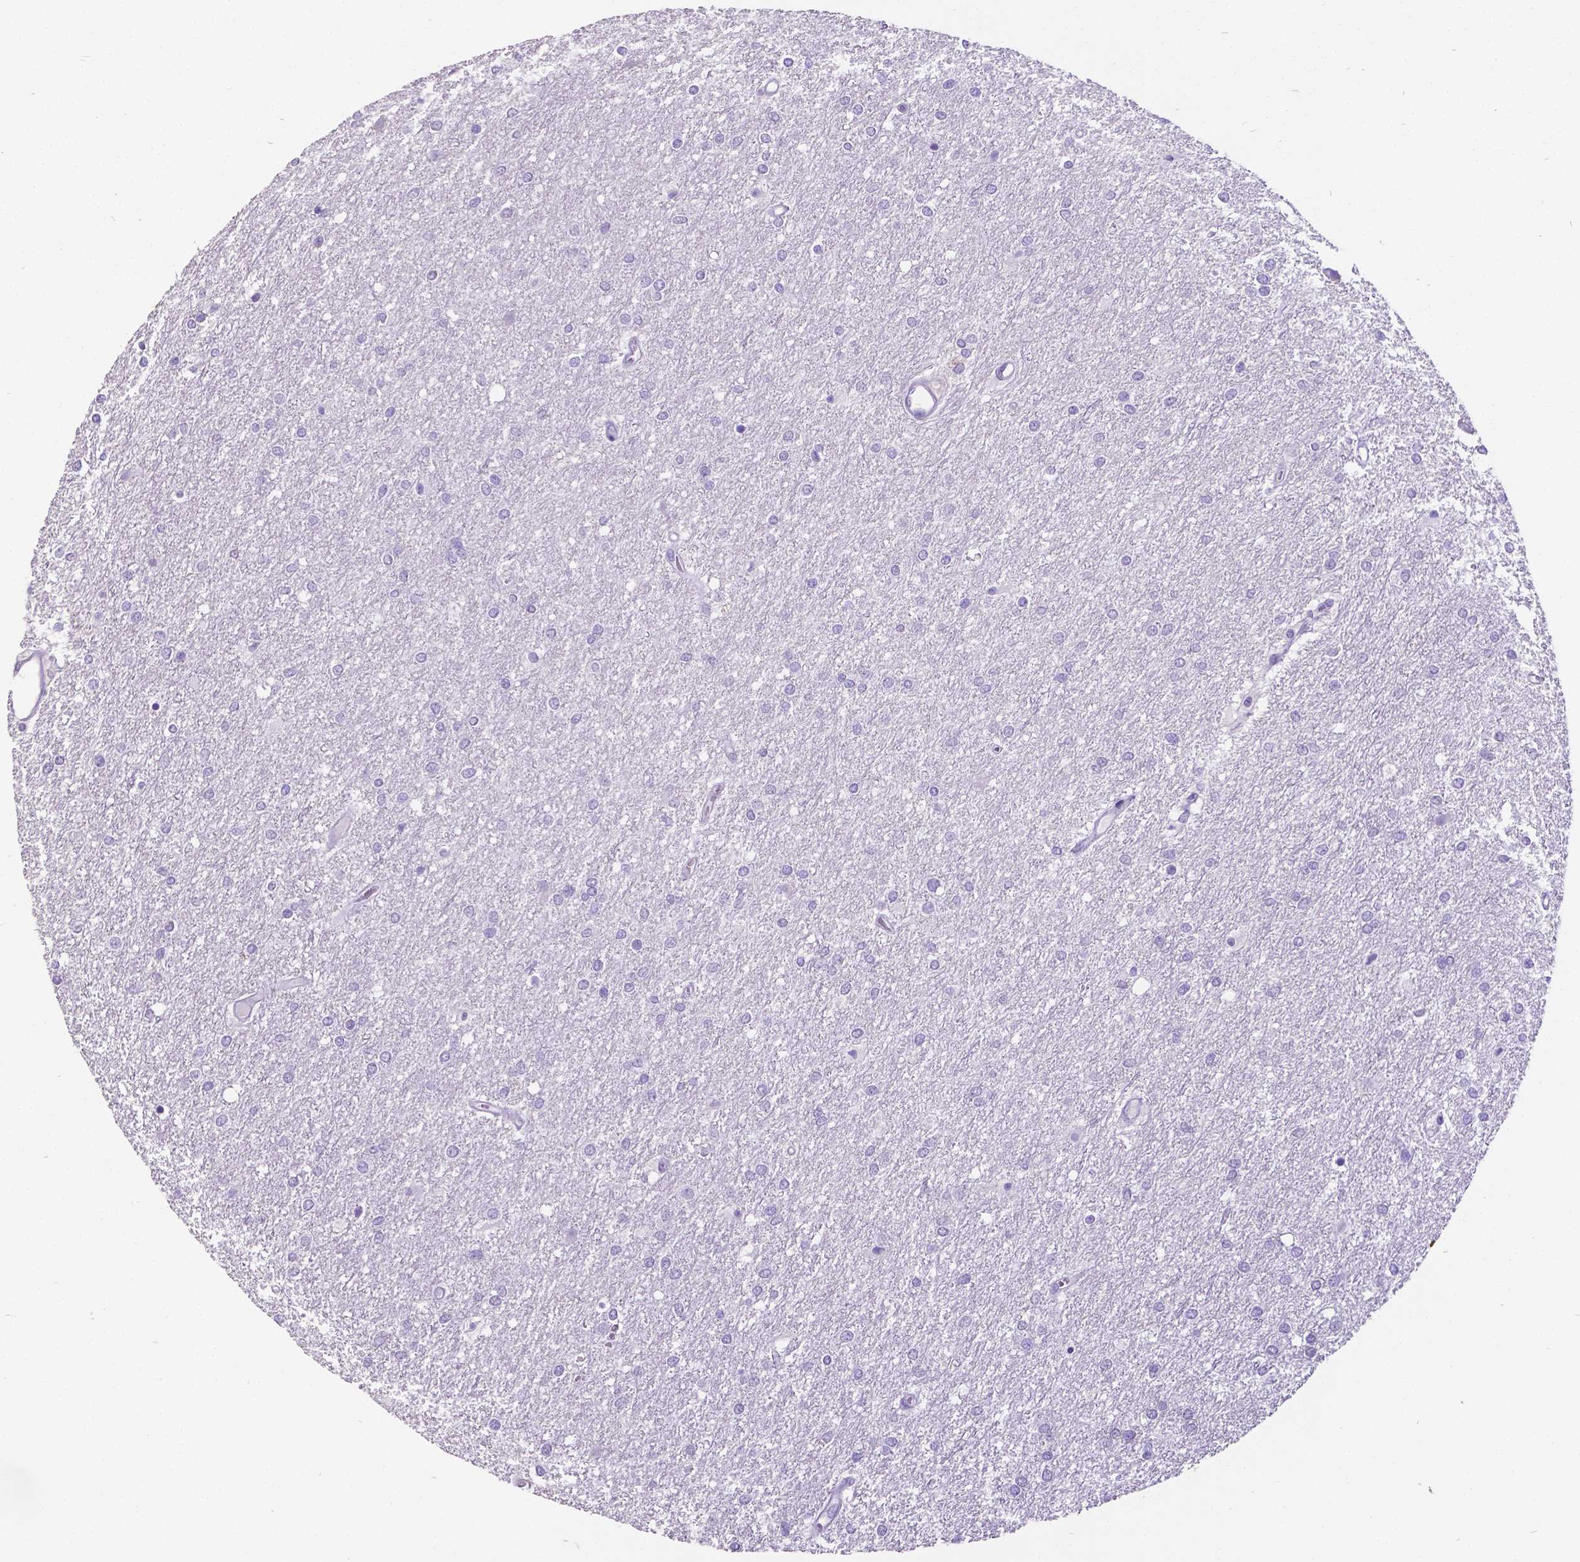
{"staining": {"intensity": "negative", "quantity": "none", "location": "none"}, "tissue": "glioma", "cell_type": "Tumor cells", "image_type": "cancer", "snomed": [{"axis": "morphology", "description": "Glioma, malignant, High grade"}, {"axis": "topography", "description": "Brain"}], "caption": "Image shows no protein staining in tumor cells of malignant high-grade glioma tissue. (Brightfield microscopy of DAB (3,3'-diaminobenzidine) immunohistochemistry (IHC) at high magnification).", "gene": "SATB2", "patient": {"sex": "female", "age": 61}}